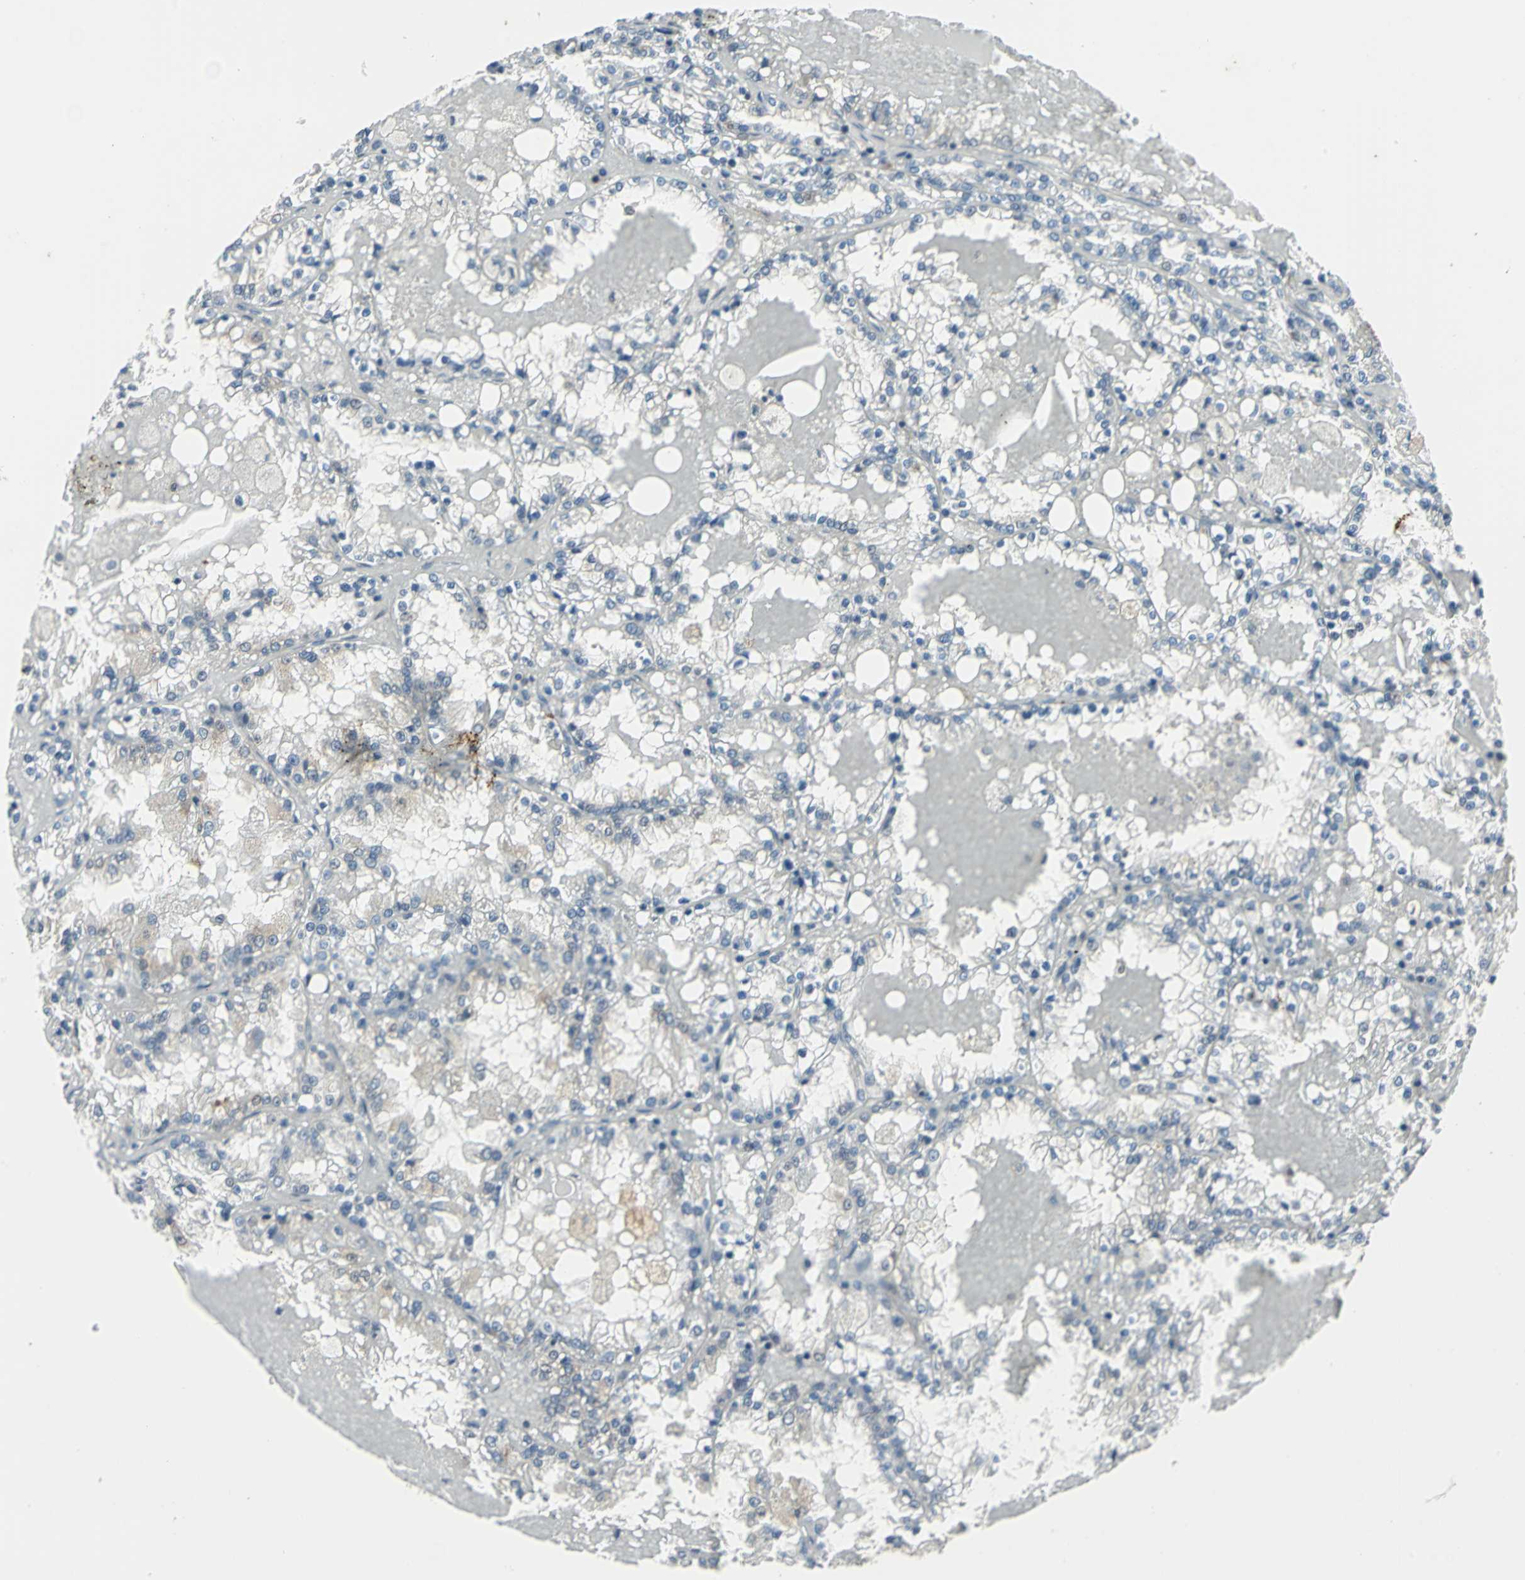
{"staining": {"intensity": "negative", "quantity": "none", "location": "none"}, "tissue": "renal cancer", "cell_type": "Tumor cells", "image_type": "cancer", "snomed": [{"axis": "morphology", "description": "Adenocarcinoma, NOS"}, {"axis": "topography", "description": "Kidney"}], "caption": "The IHC histopathology image has no significant staining in tumor cells of adenocarcinoma (renal) tissue.", "gene": "PLAGL2", "patient": {"sex": "female", "age": 56}}